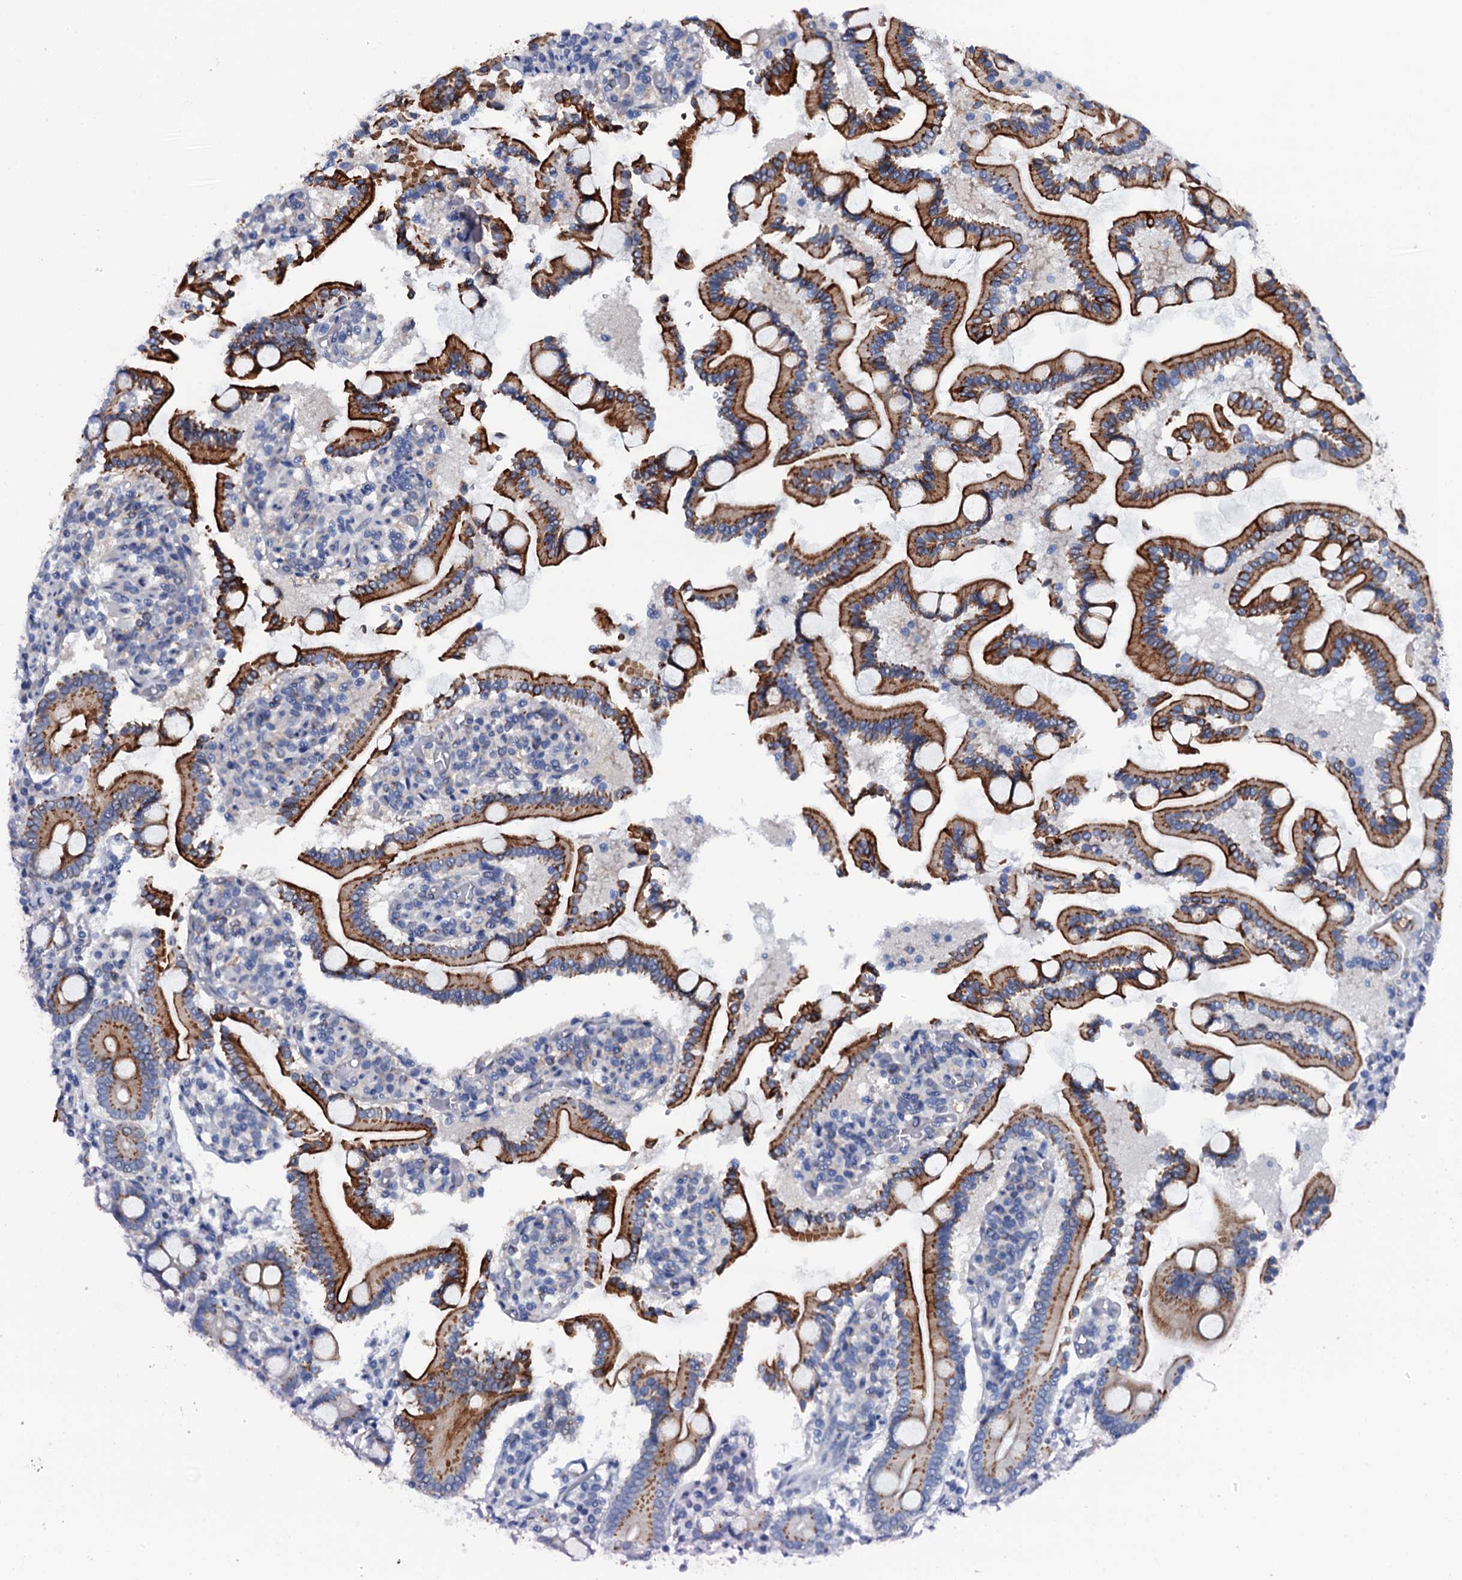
{"staining": {"intensity": "strong", "quantity": ">75%", "location": "cytoplasmic/membranous"}, "tissue": "duodenum", "cell_type": "Glandular cells", "image_type": "normal", "snomed": [{"axis": "morphology", "description": "Normal tissue, NOS"}, {"axis": "topography", "description": "Duodenum"}], "caption": "Protein staining demonstrates strong cytoplasmic/membranous positivity in about >75% of glandular cells in unremarkable duodenum.", "gene": "OTOL1", "patient": {"sex": "male", "age": 55}}